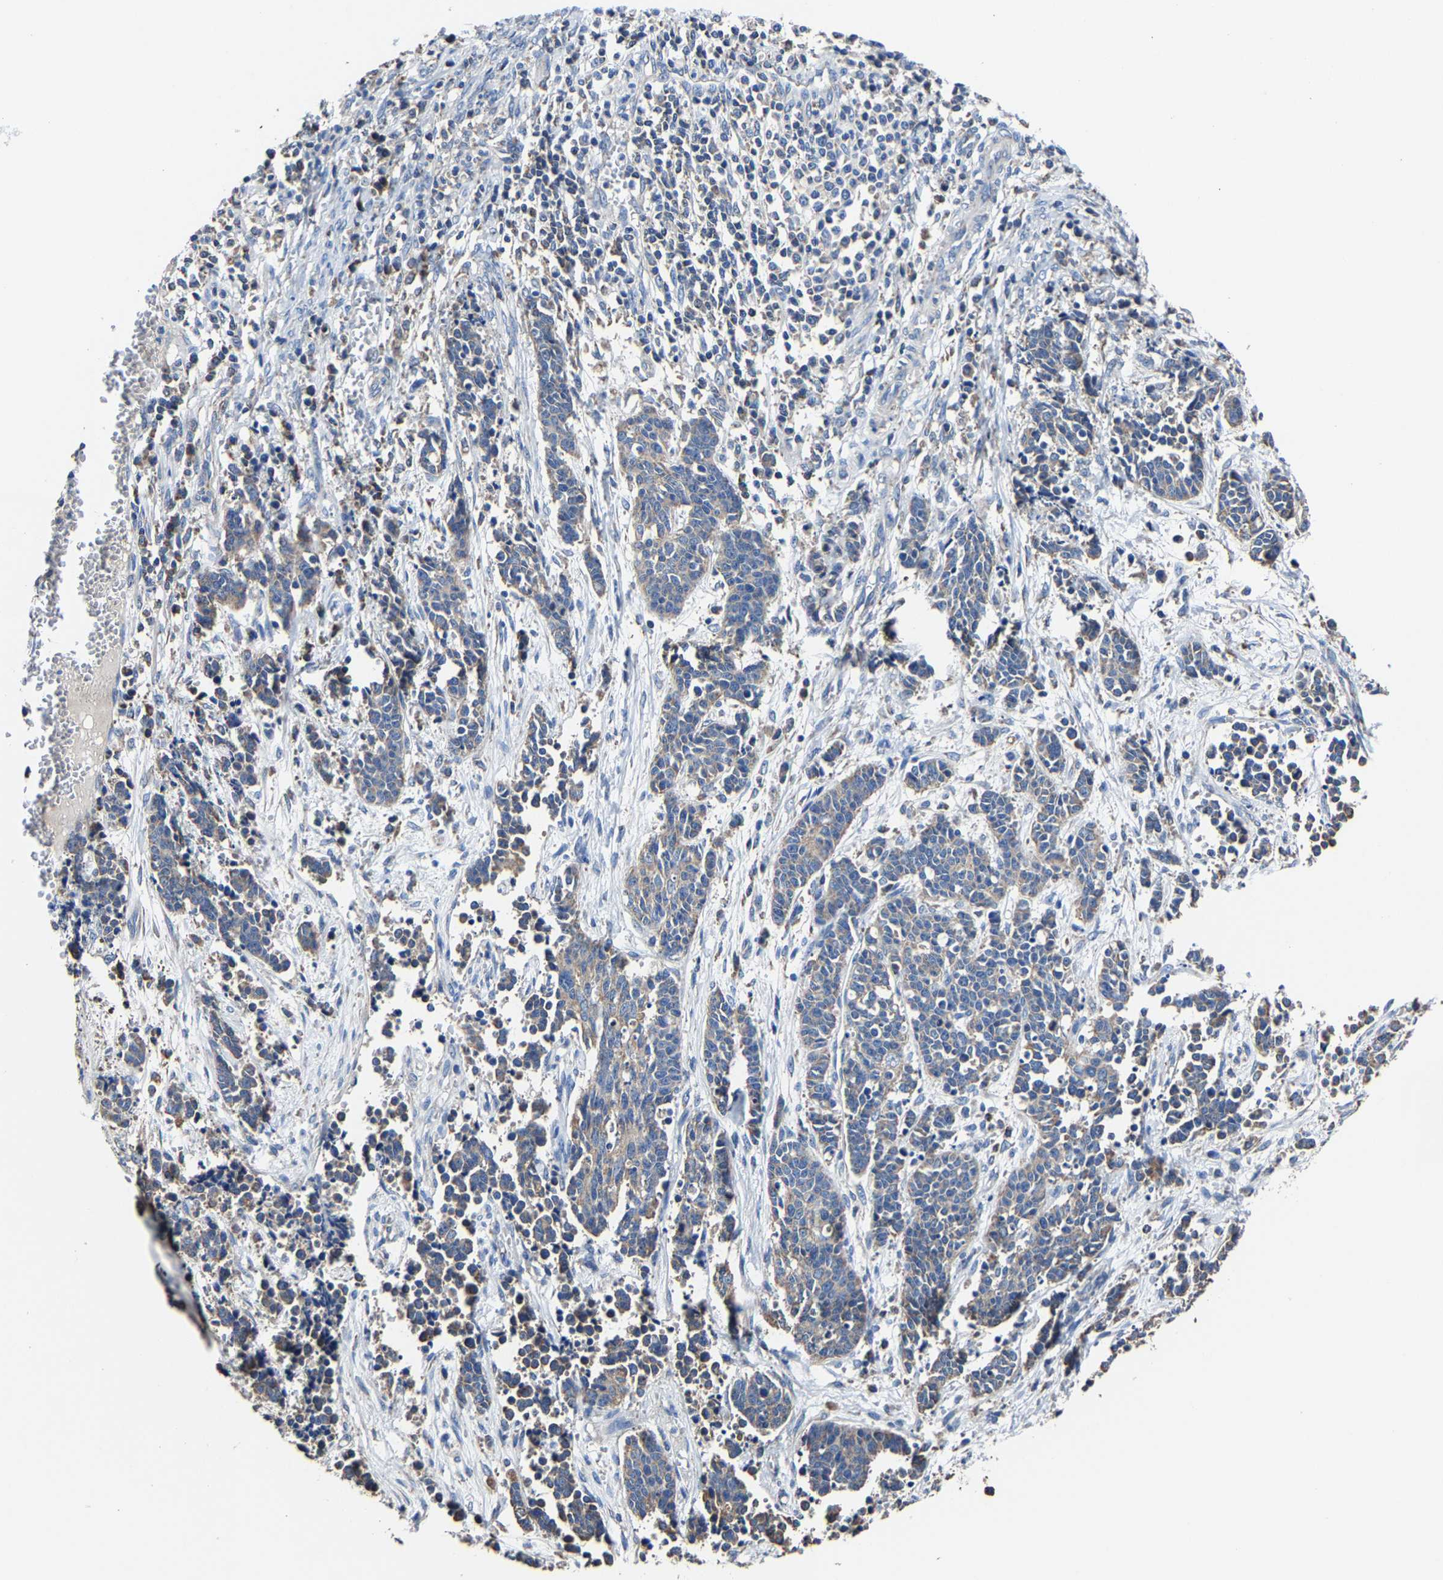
{"staining": {"intensity": "weak", "quantity": ">75%", "location": "cytoplasmic/membranous"}, "tissue": "cervical cancer", "cell_type": "Tumor cells", "image_type": "cancer", "snomed": [{"axis": "morphology", "description": "Squamous cell carcinoma, NOS"}, {"axis": "topography", "description": "Cervix"}], "caption": "Tumor cells demonstrate weak cytoplasmic/membranous positivity in about >75% of cells in cervical cancer. Using DAB (brown) and hematoxylin (blue) stains, captured at high magnification using brightfield microscopy.", "gene": "ZCCHC7", "patient": {"sex": "female", "age": 35}}